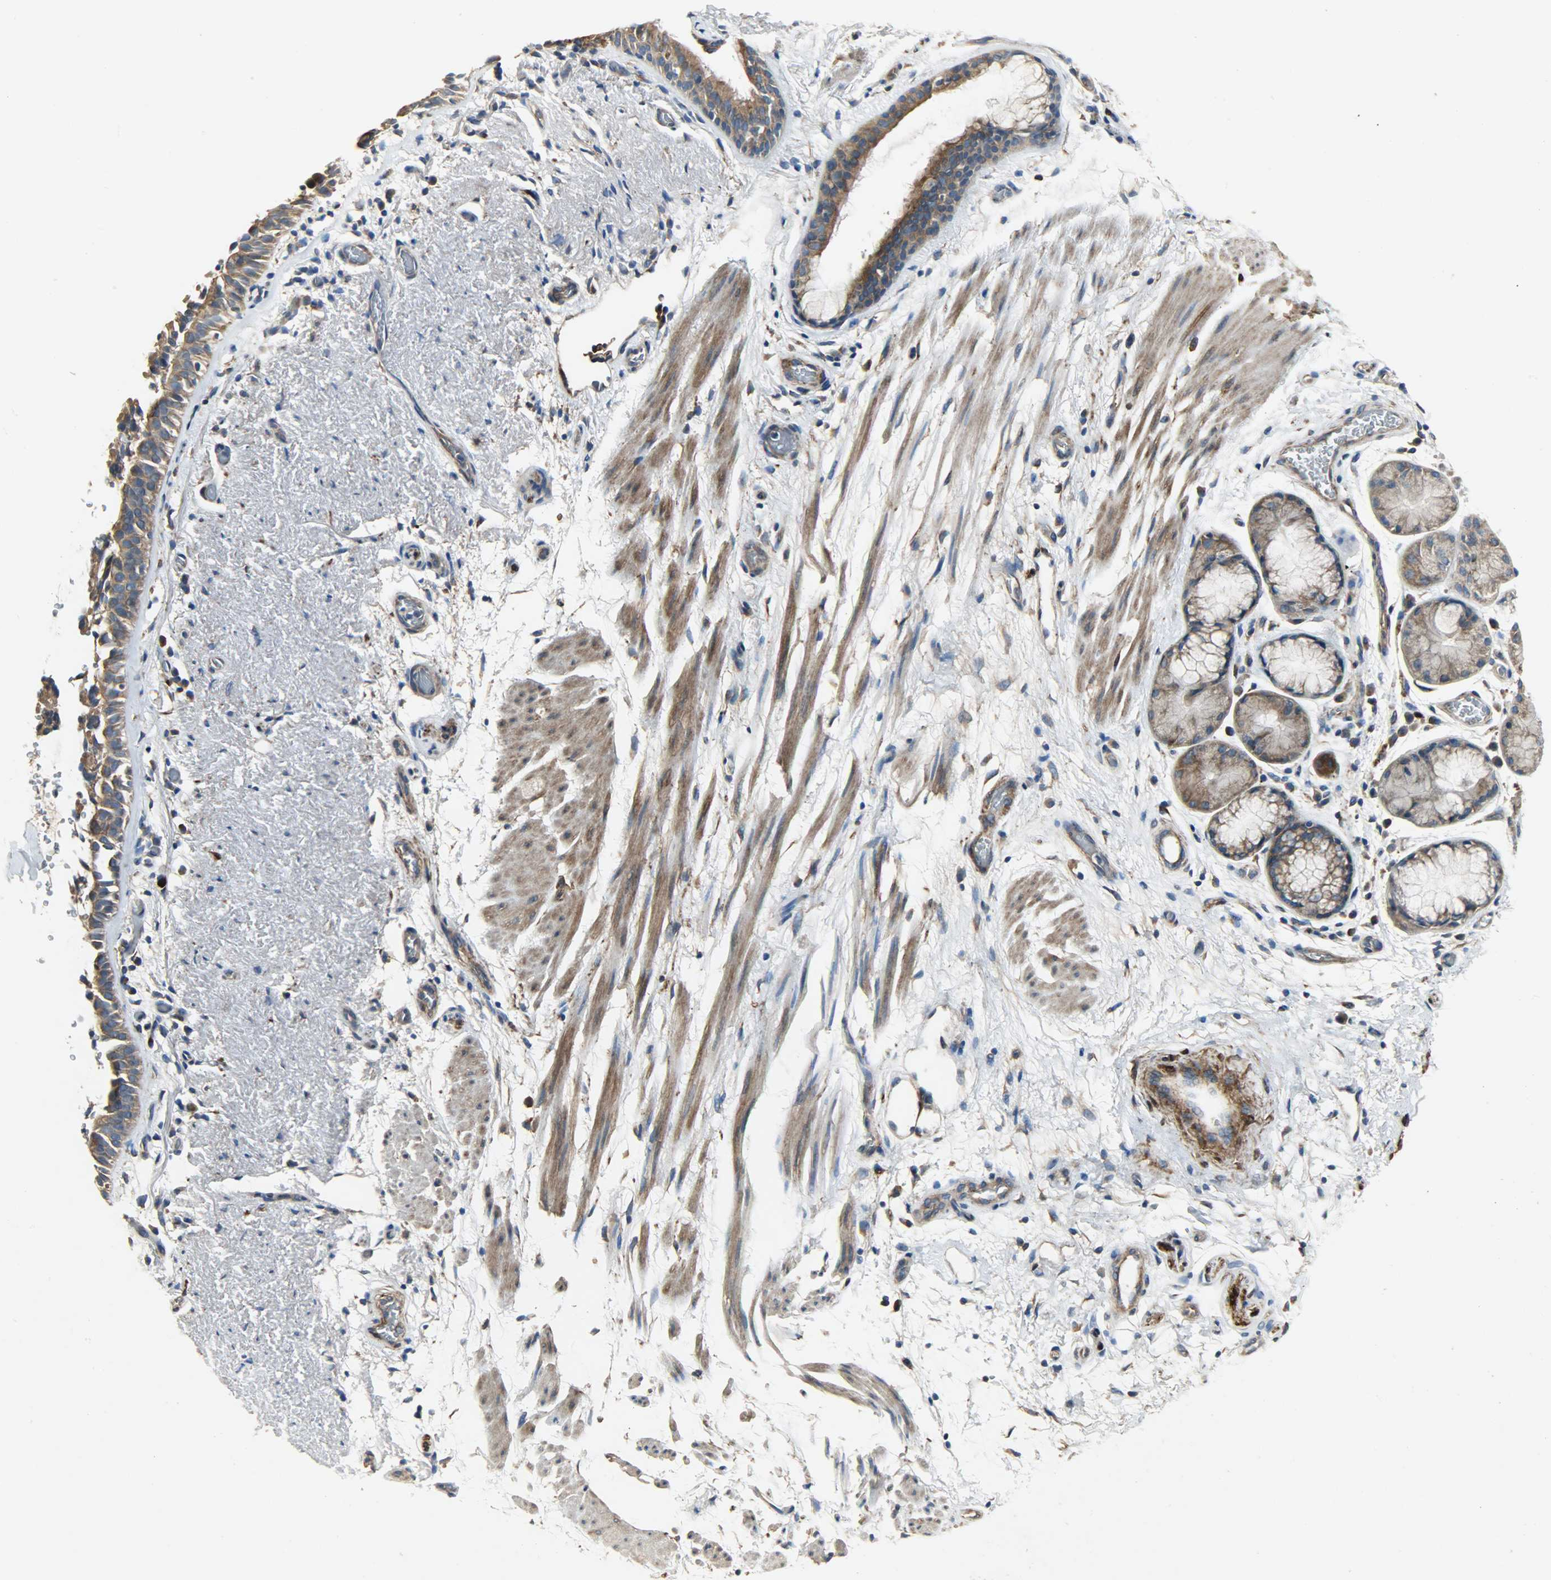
{"staining": {"intensity": "strong", "quantity": ">75%", "location": "cytoplasmic/membranous"}, "tissue": "bronchus", "cell_type": "Respiratory epithelial cells", "image_type": "normal", "snomed": [{"axis": "morphology", "description": "Normal tissue, NOS"}, {"axis": "topography", "description": "Bronchus"}], "caption": "Protein staining by immunohistochemistry (IHC) shows strong cytoplasmic/membranous expression in about >75% of respiratory epithelial cells in benign bronchus. (Stains: DAB (3,3'-diaminobenzidine) in brown, nuclei in blue, Microscopy: brightfield microscopy at high magnification).", "gene": "C1orf198", "patient": {"sex": "female", "age": 54}}